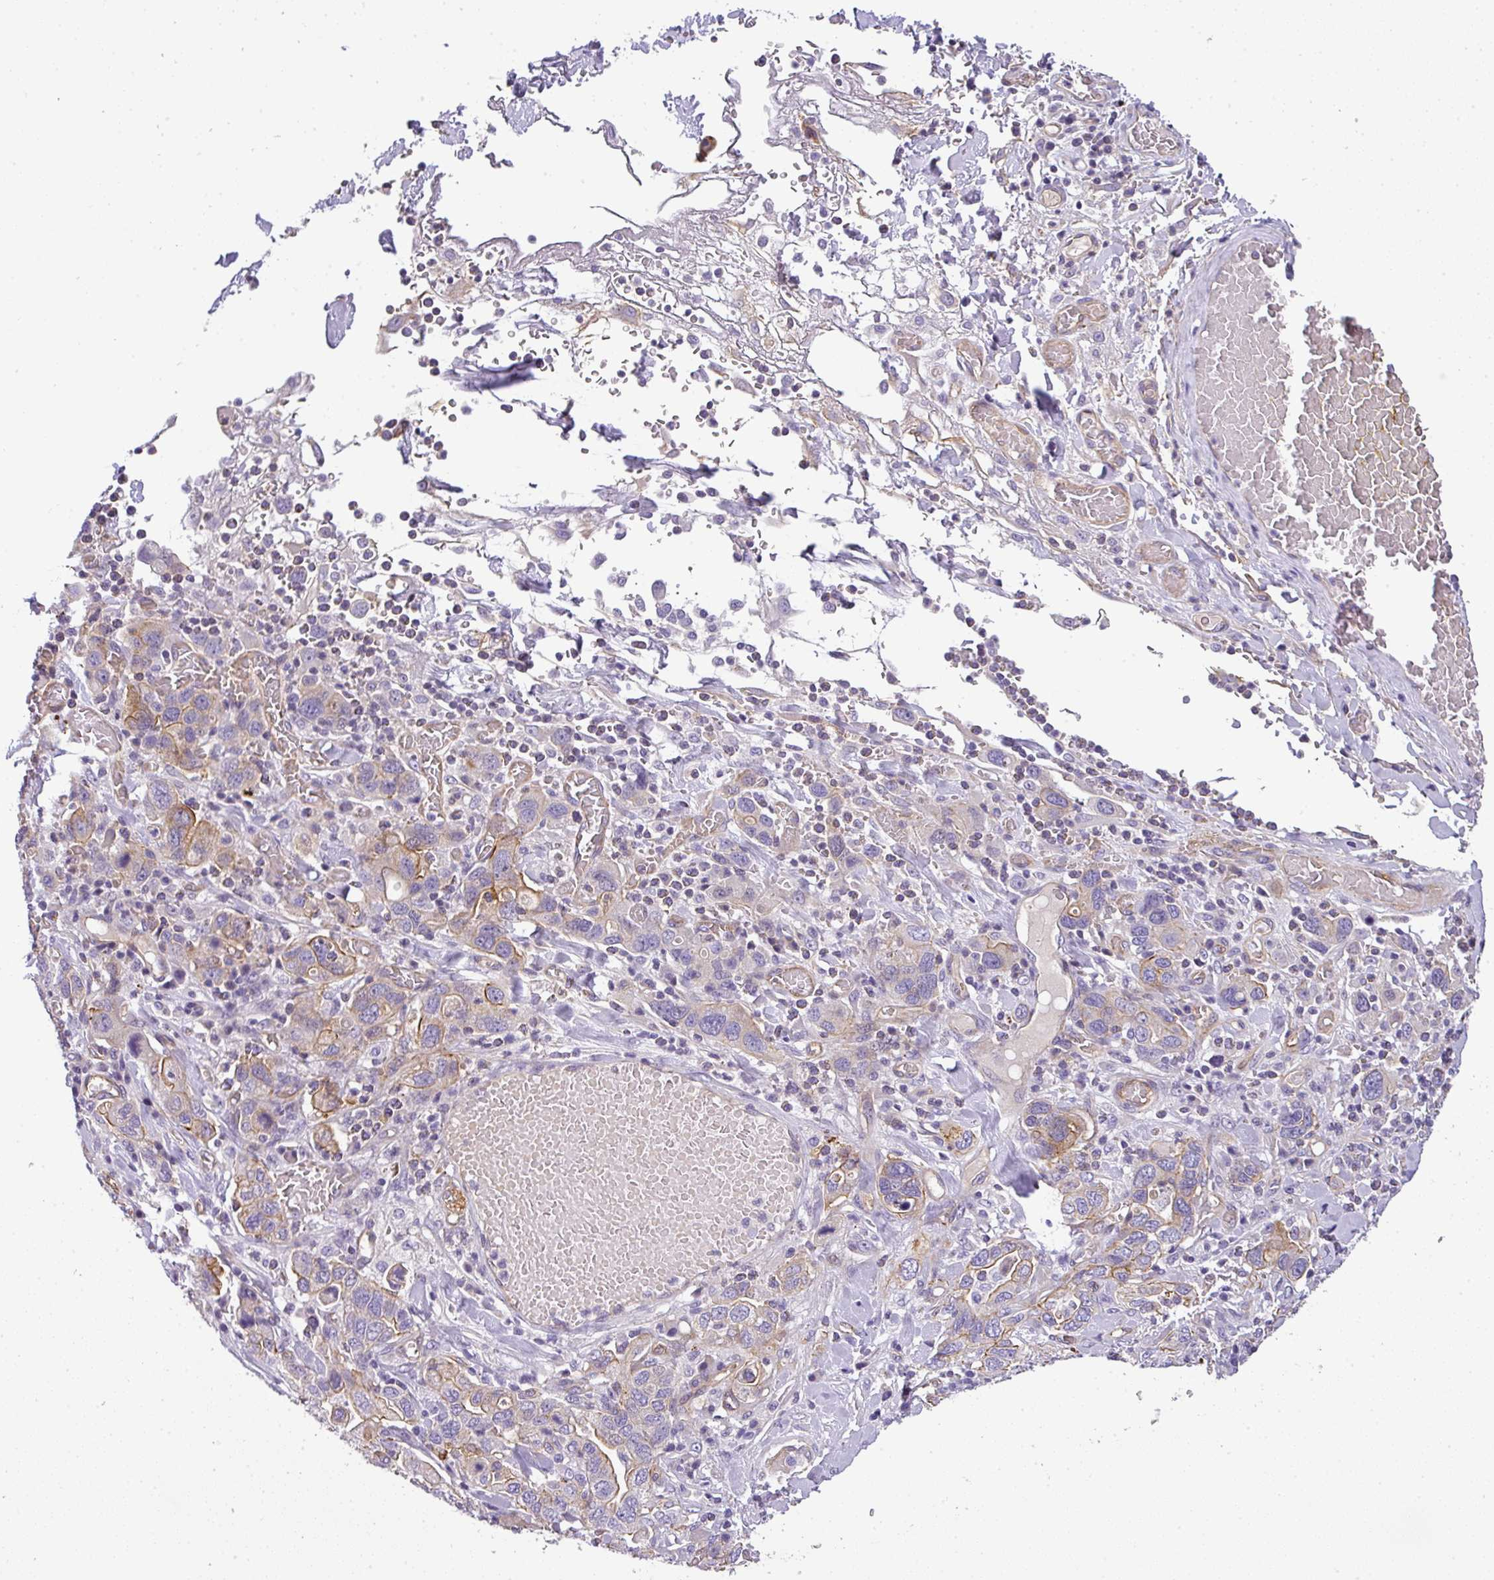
{"staining": {"intensity": "moderate", "quantity": "<25%", "location": "cytoplasmic/membranous"}, "tissue": "stomach cancer", "cell_type": "Tumor cells", "image_type": "cancer", "snomed": [{"axis": "morphology", "description": "Adenocarcinoma, NOS"}, {"axis": "topography", "description": "Stomach, upper"}, {"axis": "topography", "description": "Stomach"}], "caption": "An image showing moderate cytoplasmic/membranous positivity in about <25% of tumor cells in stomach cancer, as visualized by brown immunohistochemical staining.", "gene": "OR11H4", "patient": {"sex": "male", "age": 62}}